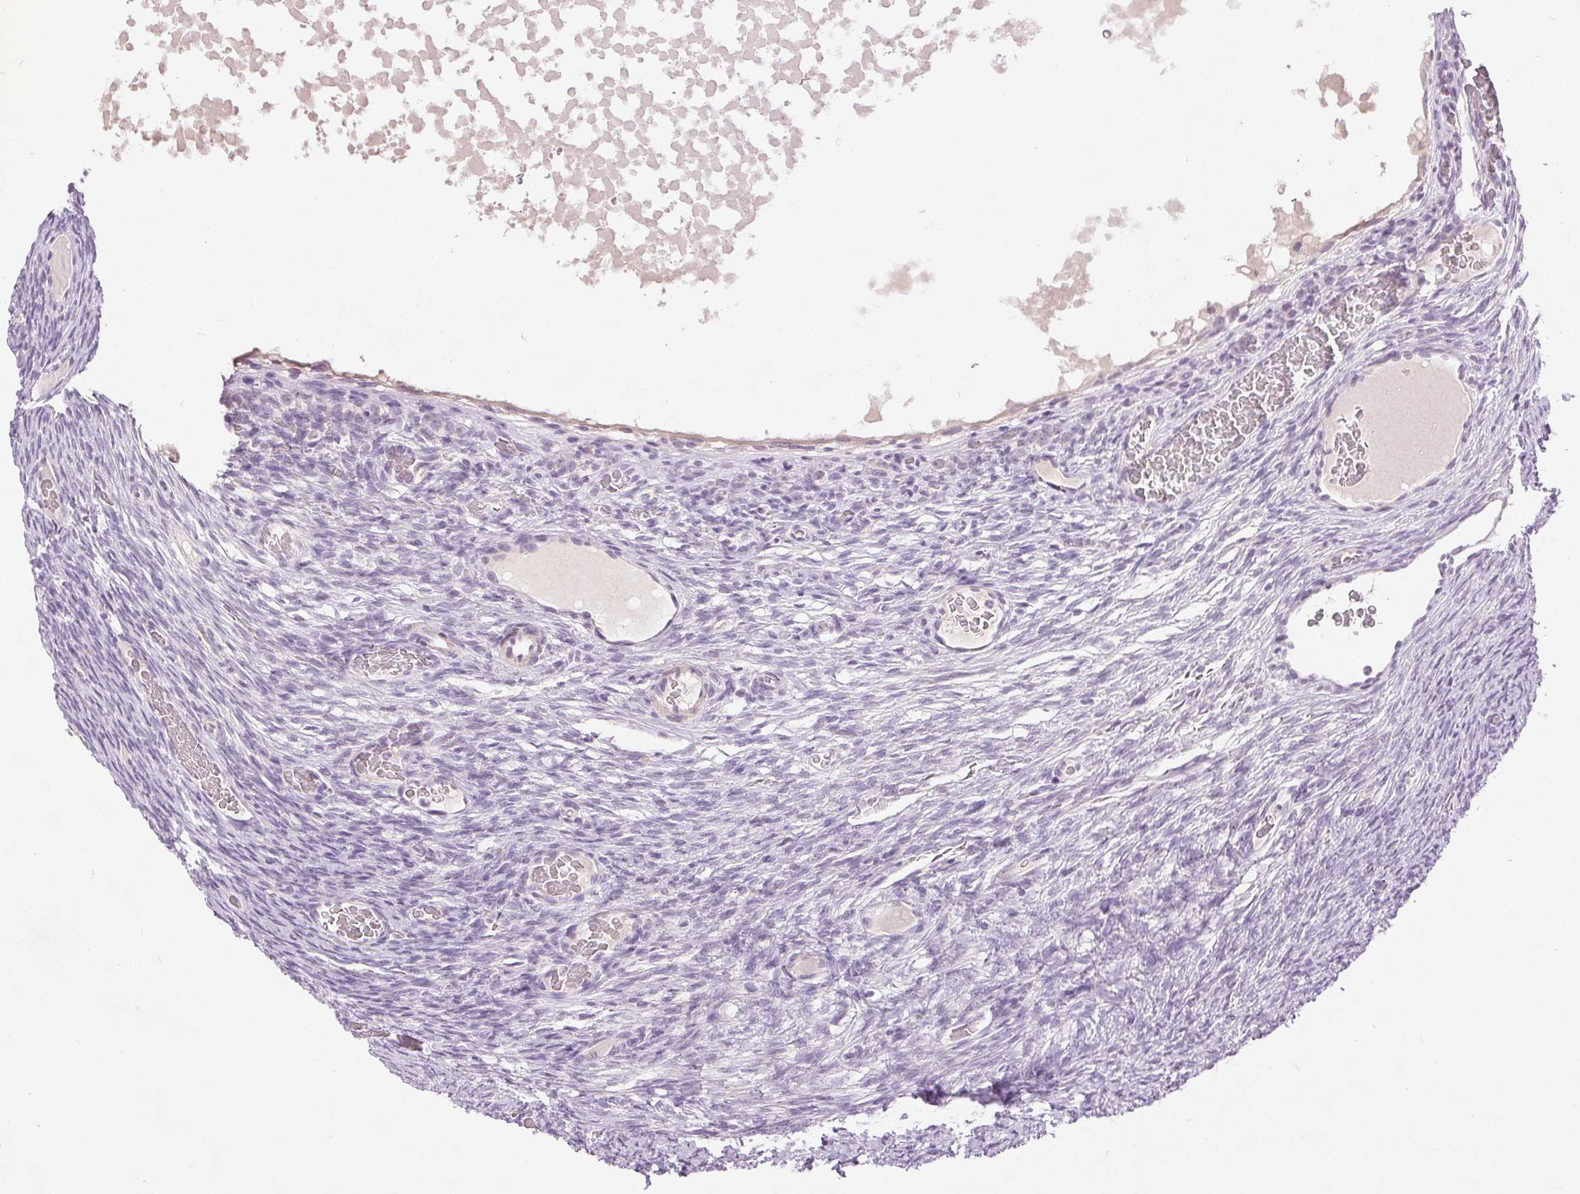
{"staining": {"intensity": "negative", "quantity": "none", "location": "none"}, "tissue": "ovary", "cell_type": "Ovarian stroma cells", "image_type": "normal", "snomed": [{"axis": "morphology", "description": "Normal tissue, NOS"}, {"axis": "topography", "description": "Ovary"}], "caption": "DAB (3,3'-diaminobenzidine) immunohistochemical staining of benign ovary displays no significant staining in ovarian stroma cells.", "gene": "DSG3", "patient": {"sex": "female", "age": 34}}